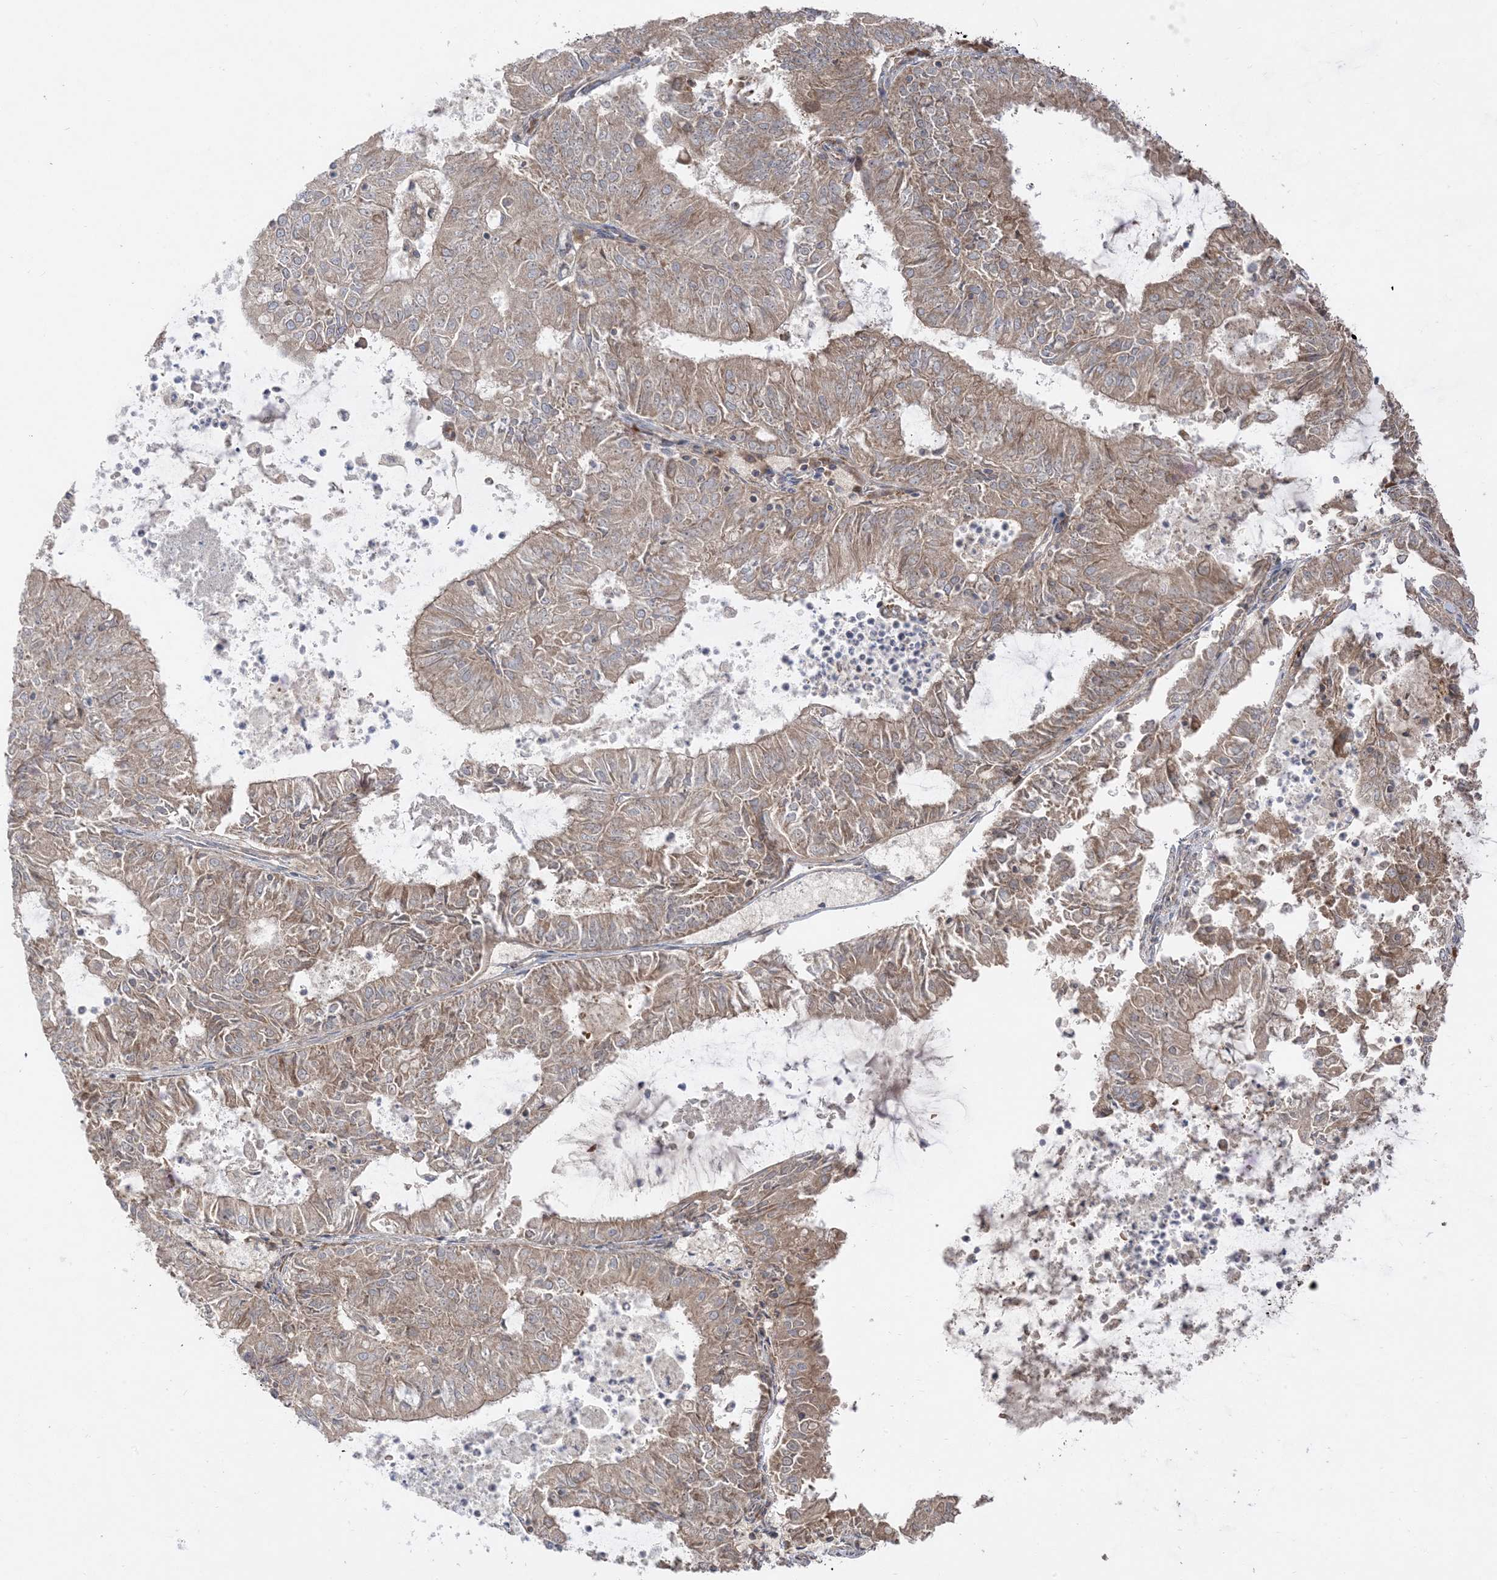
{"staining": {"intensity": "moderate", "quantity": ">75%", "location": "cytoplasmic/membranous"}, "tissue": "endometrial cancer", "cell_type": "Tumor cells", "image_type": "cancer", "snomed": [{"axis": "morphology", "description": "Adenocarcinoma, NOS"}, {"axis": "topography", "description": "Endometrium"}], "caption": "Moderate cytoplasmic/membranous protein expression is seen in approximately >75% of tumor cells in endometrial cancer.", "gene": "AARS2", "patient": {"sex": "female", "age": 57}}